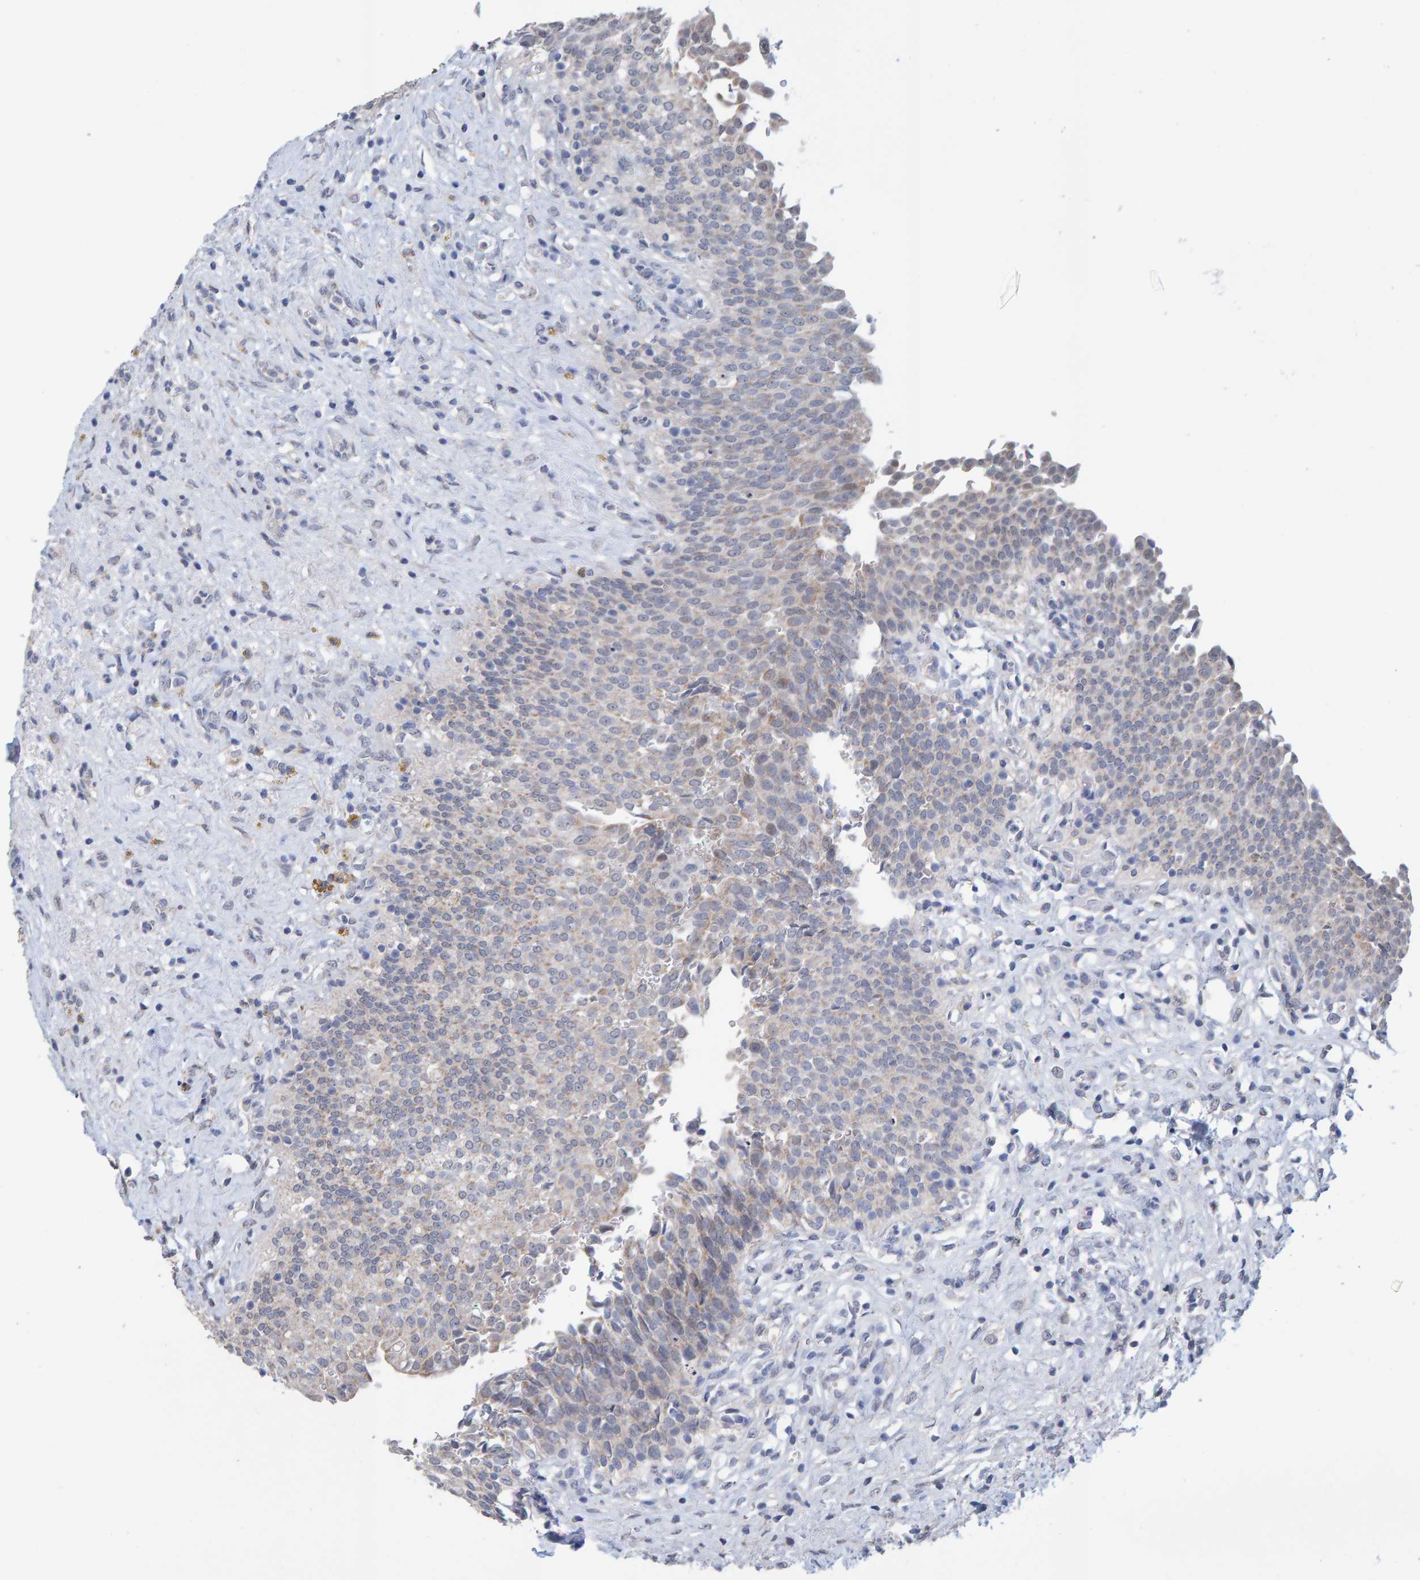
{"staining": {"intensity": "weak", "quantity": "<25%", "location": "nuclear"}, "tissue": "urinary bladder", "cell_type": "Urothelial cells", "image_type": "normal", "snomed": [{"axis": "morphology", "description": "Urothelial carcinoma, High grade"}, {"axis": "topography", "description": "Urinary bladder"}], "caption": "An immunohistochemistry (IHC) photomicrograph of normal urinary bladder is shown. There is no staining in urothelial cells of urinary bladder. The staining is performed using DAB (3,3'-diaminobenzidine) brown chromogen with nuclei counter-stained in using hematoxylin.", "gene": "USP43", "patient": {"sex": "male", "age": 46}}